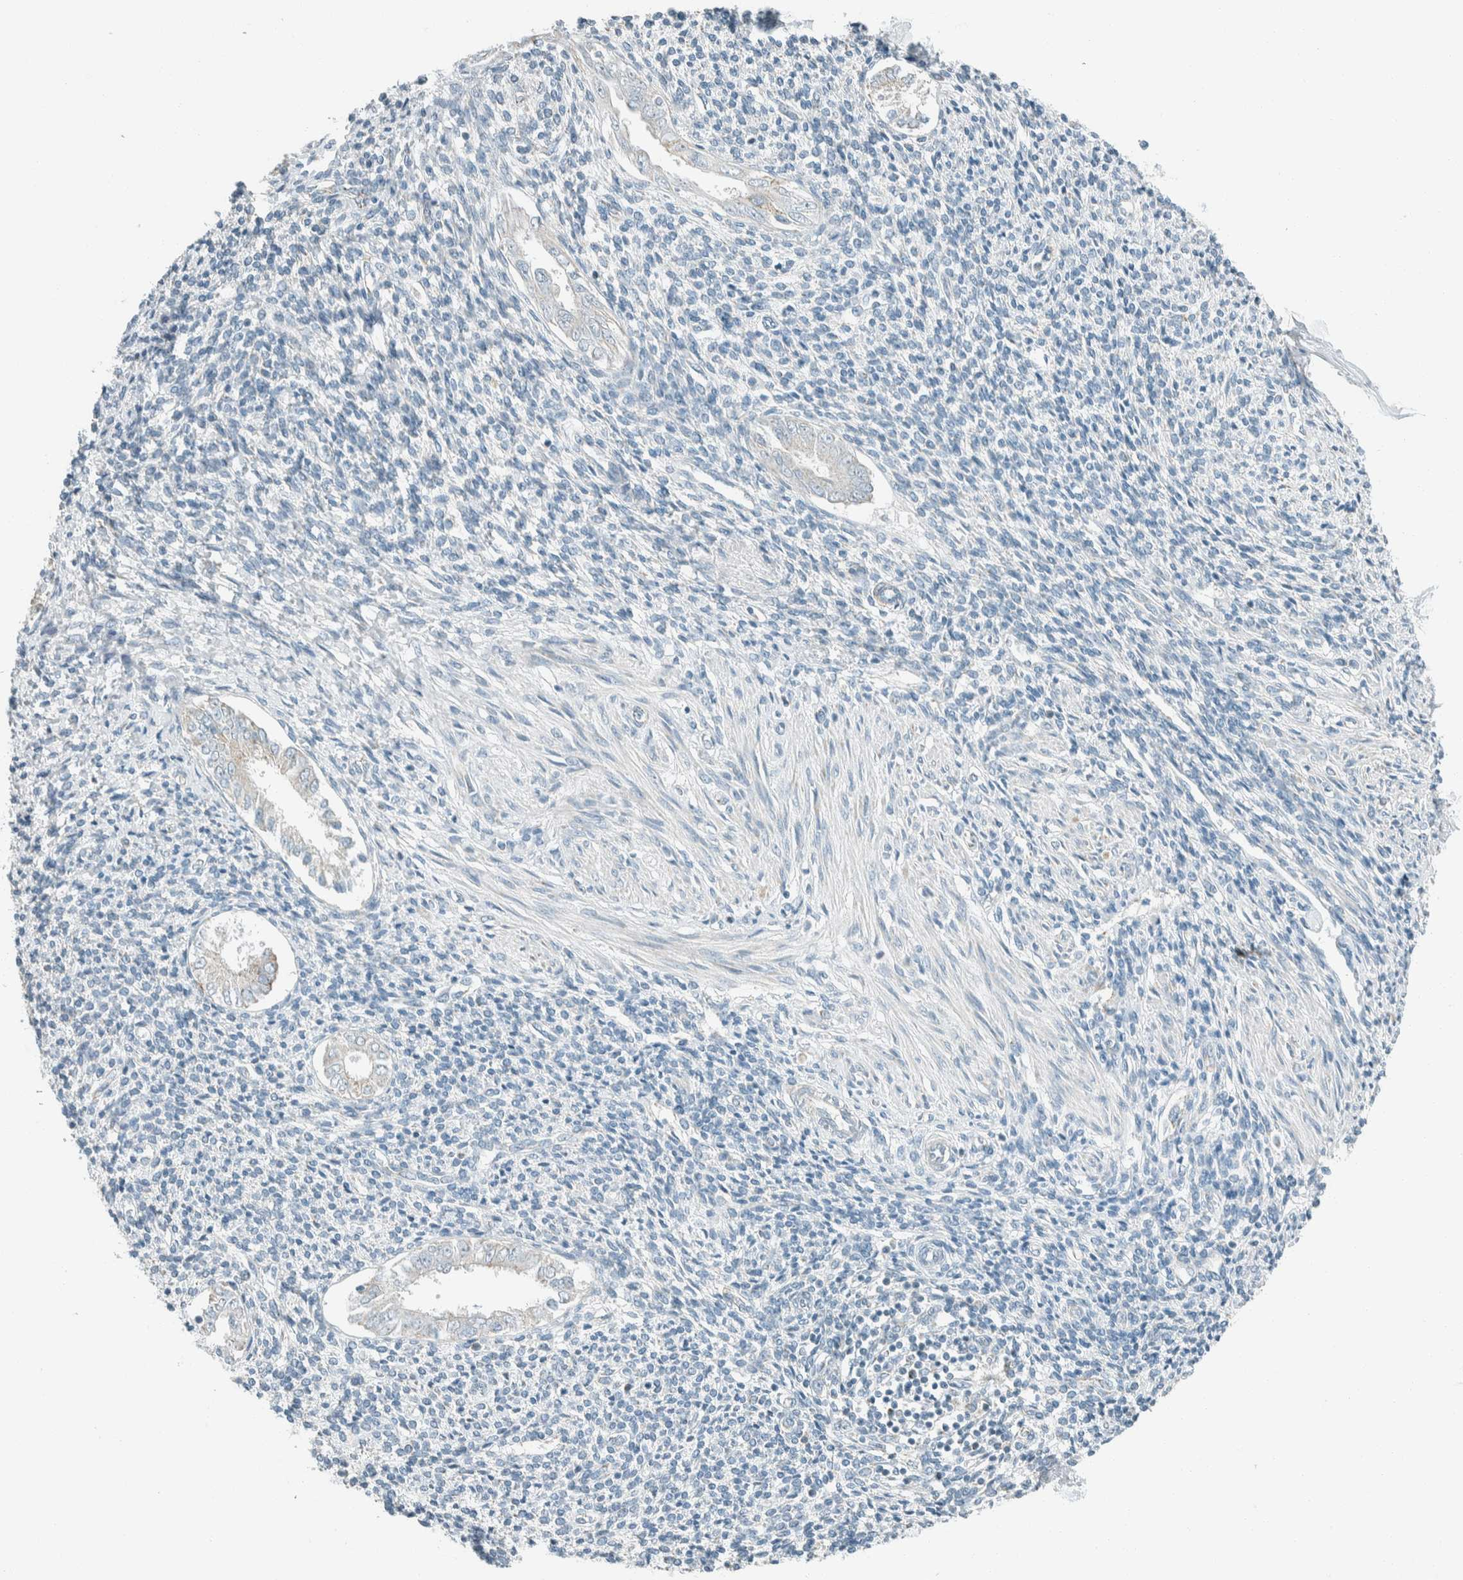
{"staining": {"intensity": "negative", "quantity": "none", "location": "none"}, "tissue": "endometrium", "cell_type": "Cells in endometrial stroma", "image_type": "normal", "snomed": [{"axis": "morphology", "description": "Normal tissue, NOS"}, {"axis": "topography", "description": "Endometrium"}], "caption": "Endometrium was stained to show a protein in brown. There is no significant expression in cells in endometrial stroma. (IHC, brightfield microscopy, high magnification).", "gene": "AARSD1", "patient": {"sex": "female", "age": 66}}